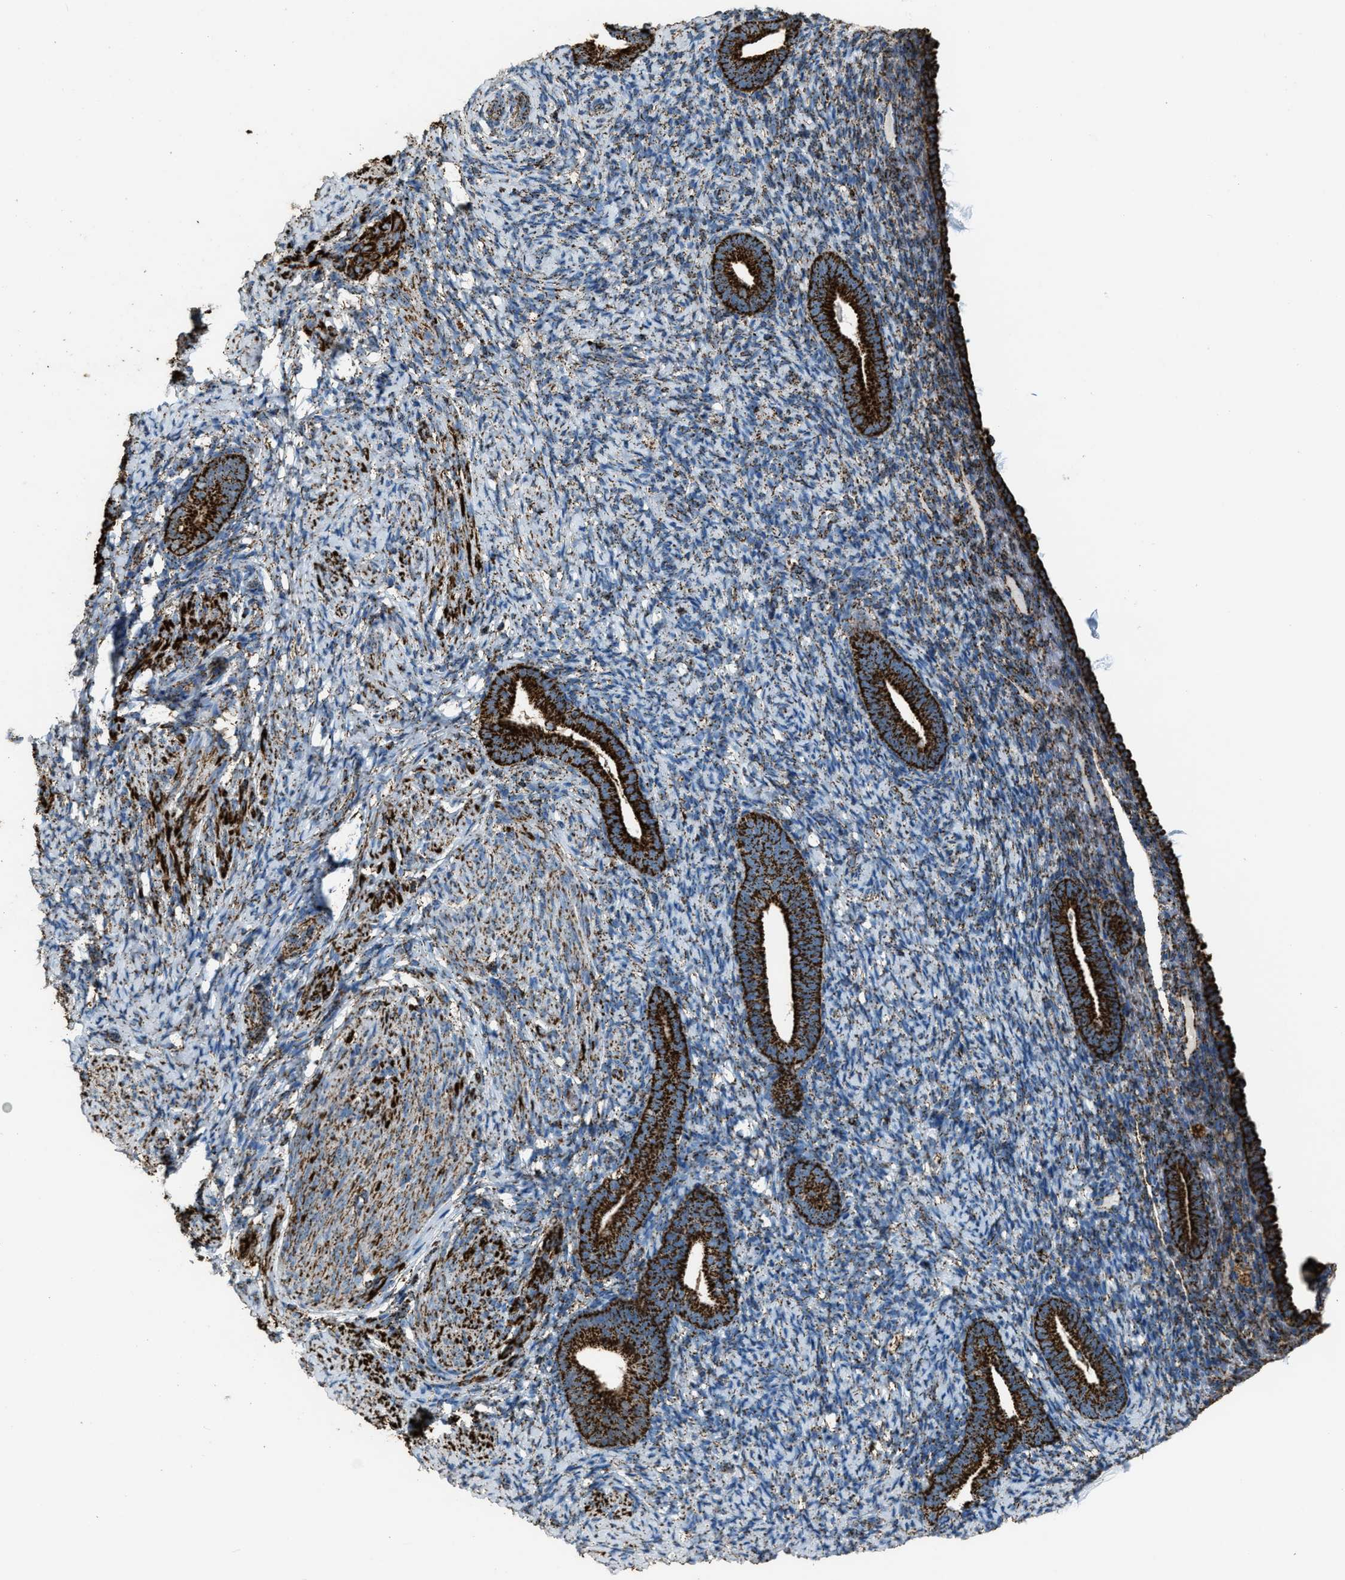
{"staining": {"intensity": "strong", "quantity": ">75%", "location": "cytoplasmic/membranous"}, "tissue": "endometrium", "cell_type": "Cells in endometrial stroma", "image_type": "normal", "snomed": [{"axis": "morphology", "description": "Normal tissue, NOS"}, {"axis": "topography", "description": "Endometrium"}], "caption": "Immunohistochemical staining of benign human endometrium reveals >75% levels of strong cytoplasmic/membranous protein expression in about >75% of cells in endometrial stroma.", "gene": "MDH2", "patient": {"sex": "female", "age": 51}}